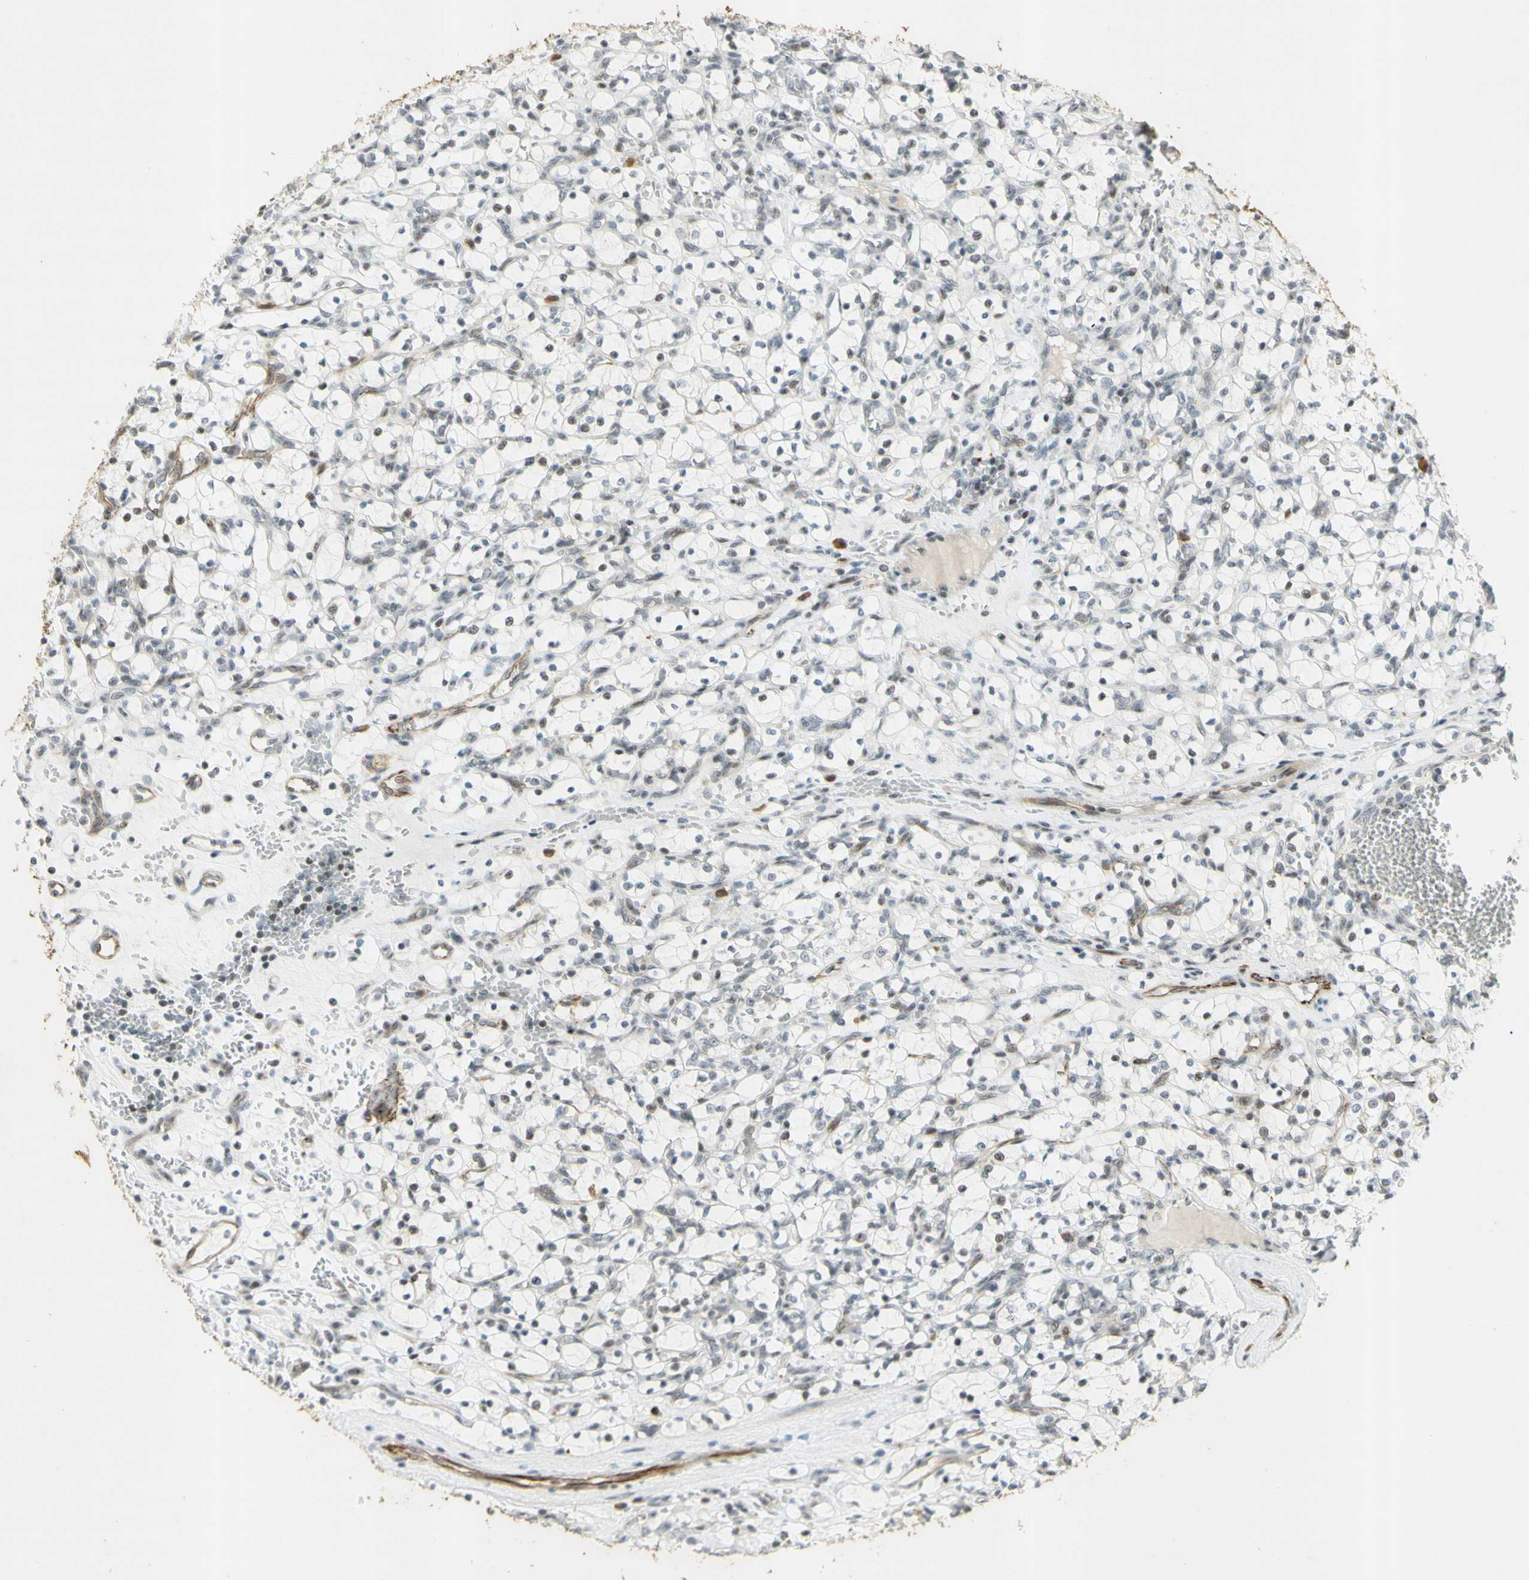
{"staining": {"intensity": "moderate", "quantity": "25%-75%", "location": "nuclear"}, "tissue": "renal cancer", "cell_type": "Tumor cells", "image_type": "cancer", "snomed": [{"axis": "morphology", "description": "Adenocarcinoma, NOS"}, {"axis": "topography", "description": "Kidney"}], "caption": "DAB (3,3'-diaminobenzidine) immunohistochemical staining of renal cancer (adenocarcinoma) demonstrates moderate nuclear protein staining in approximately 25%-75% of tumor cells.", "gene": "IRF1", "patient": {"sex": "female", "age": 69}}